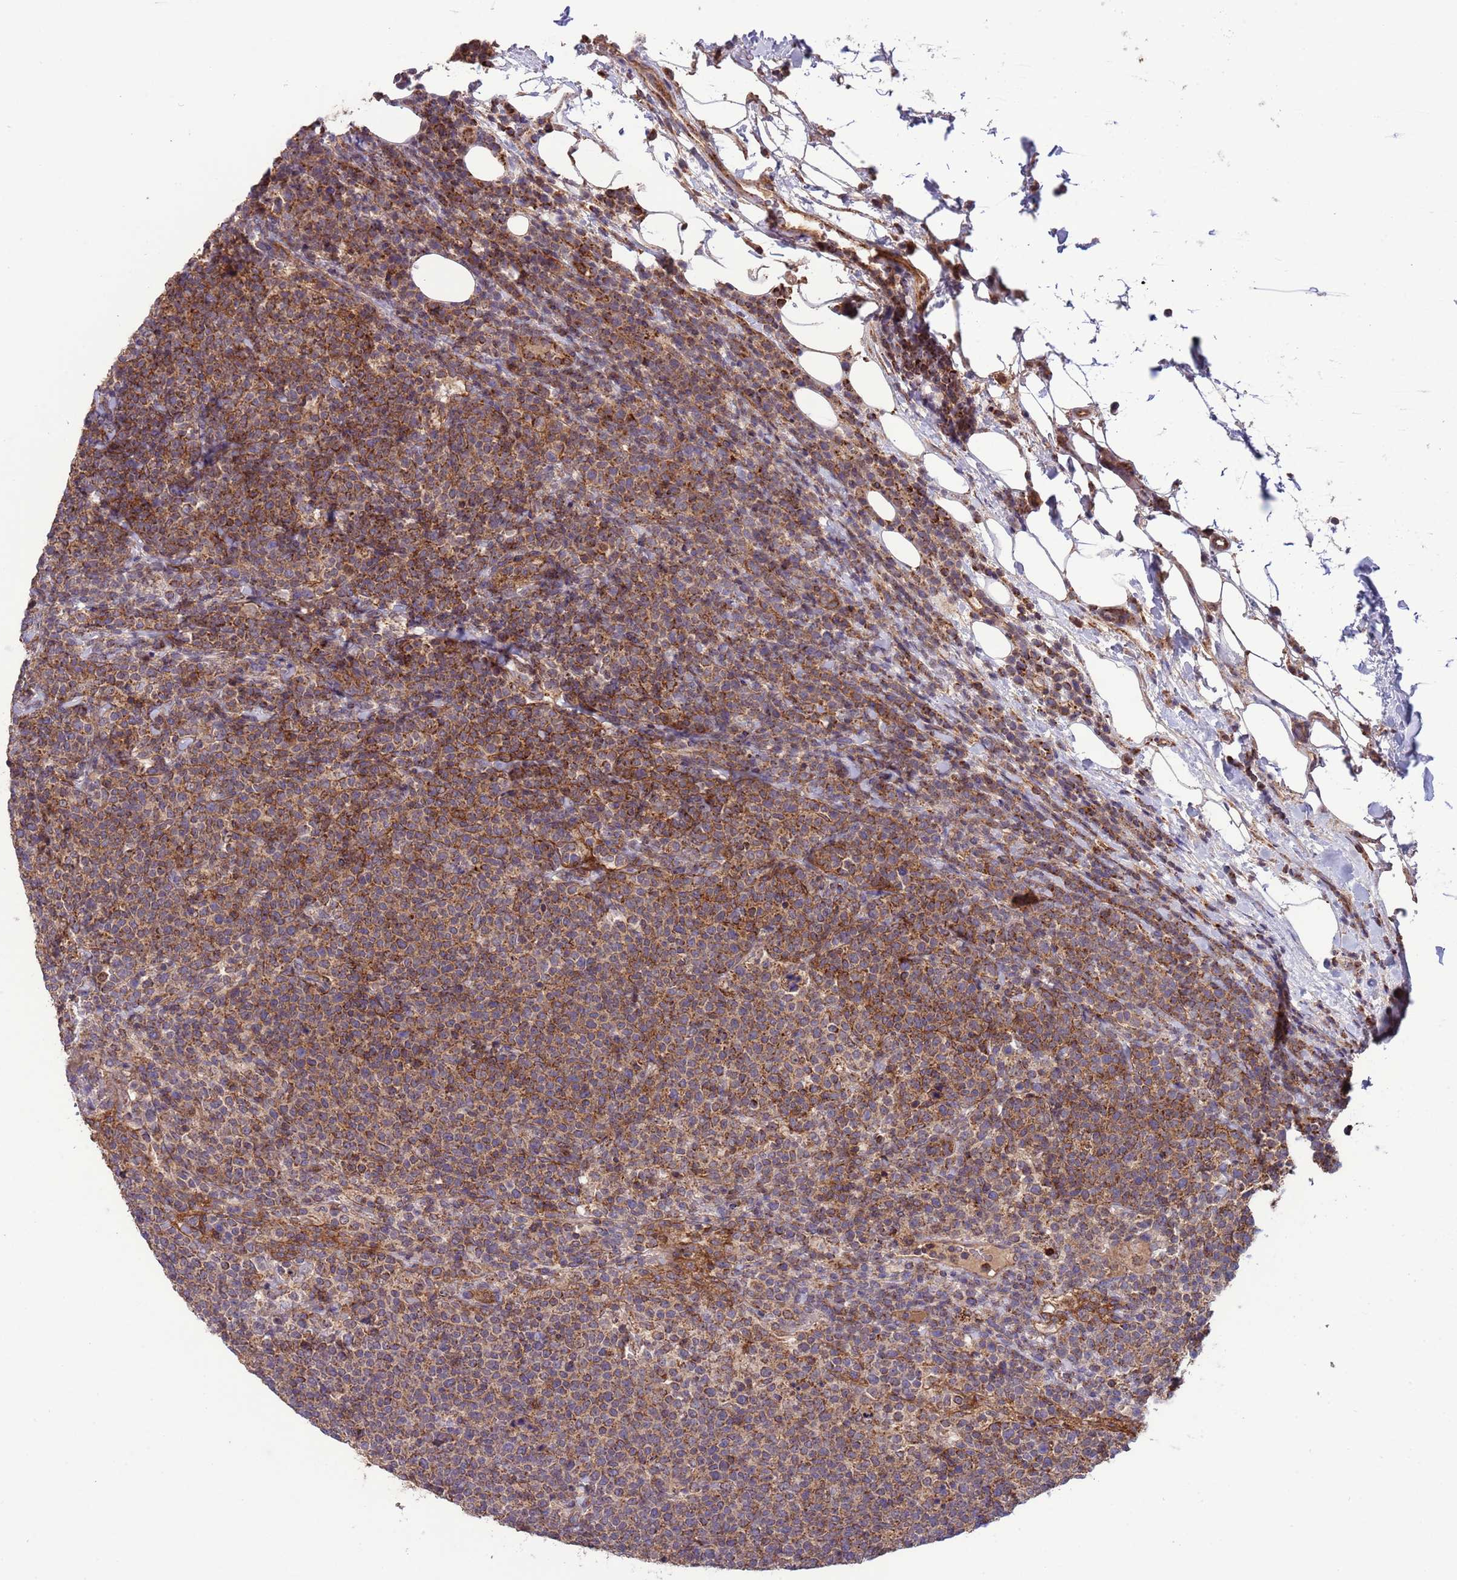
{"staining": {"intensity": "moderate", "quantity": ">75%", "location": "cytoplasmic/membranous"}, "tissue": "lymphoma", "cell_type": "Tumor cells", "image_type": "cancer", "snomed": [{"axis": "morphology", "description": "Malignant lymphoma, non-Hodgkin's type, High grade"}, {"axis": "topography", "description": "Lymph node"}], "caption": "An image of lymphoma stained for a protein demonstrates moderate cytoplasmic/membranous brown staining in tumor cells.", "gene": "ACAD8", "patient": {"sex": "male", "age": 61}}